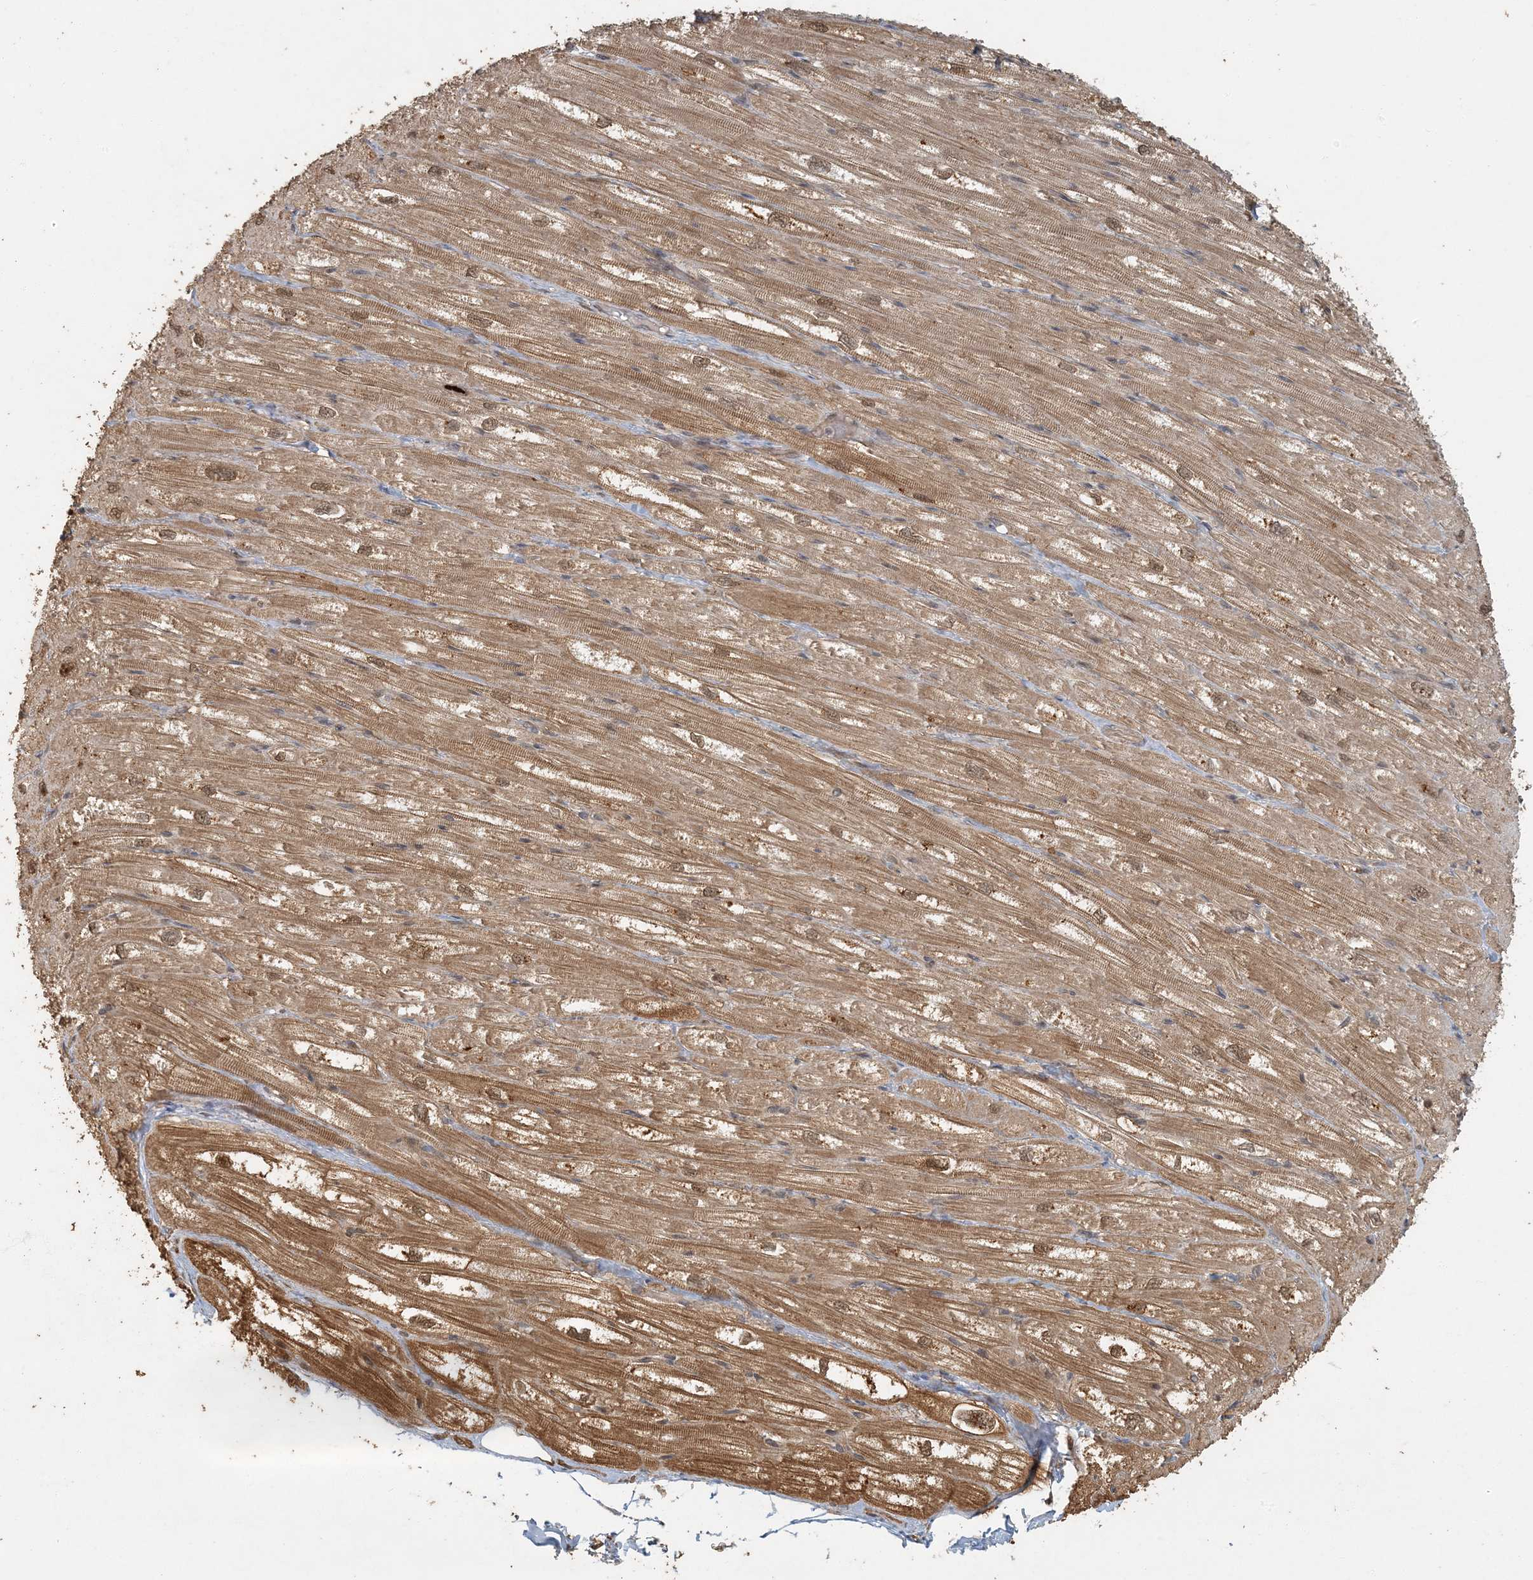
{"staining": {"intensity": "moderate", "quantity": ">75%", "location": "cytoplasmic/membranous"}, "tissue": "heart muscle", "cell_type": "Cardiomyocytes", "image_type": "normal", "snomed": [{"axis": "morphology", "description": "Normal tissue, NOS"}, {"axis": "topography", "description": "Heart"}], "caption": "Immunohistochemistry (DAB (3,3'-diaminobenzidine)) staining of unremarkable heart muscle exhibits moderate cytoplasmic/membranous protein positivity in about >75% of cardiomyocytes. Nuclei are stained in blue.", "gene": "AK9", "patient": {"sex": "male", "age": 50}}